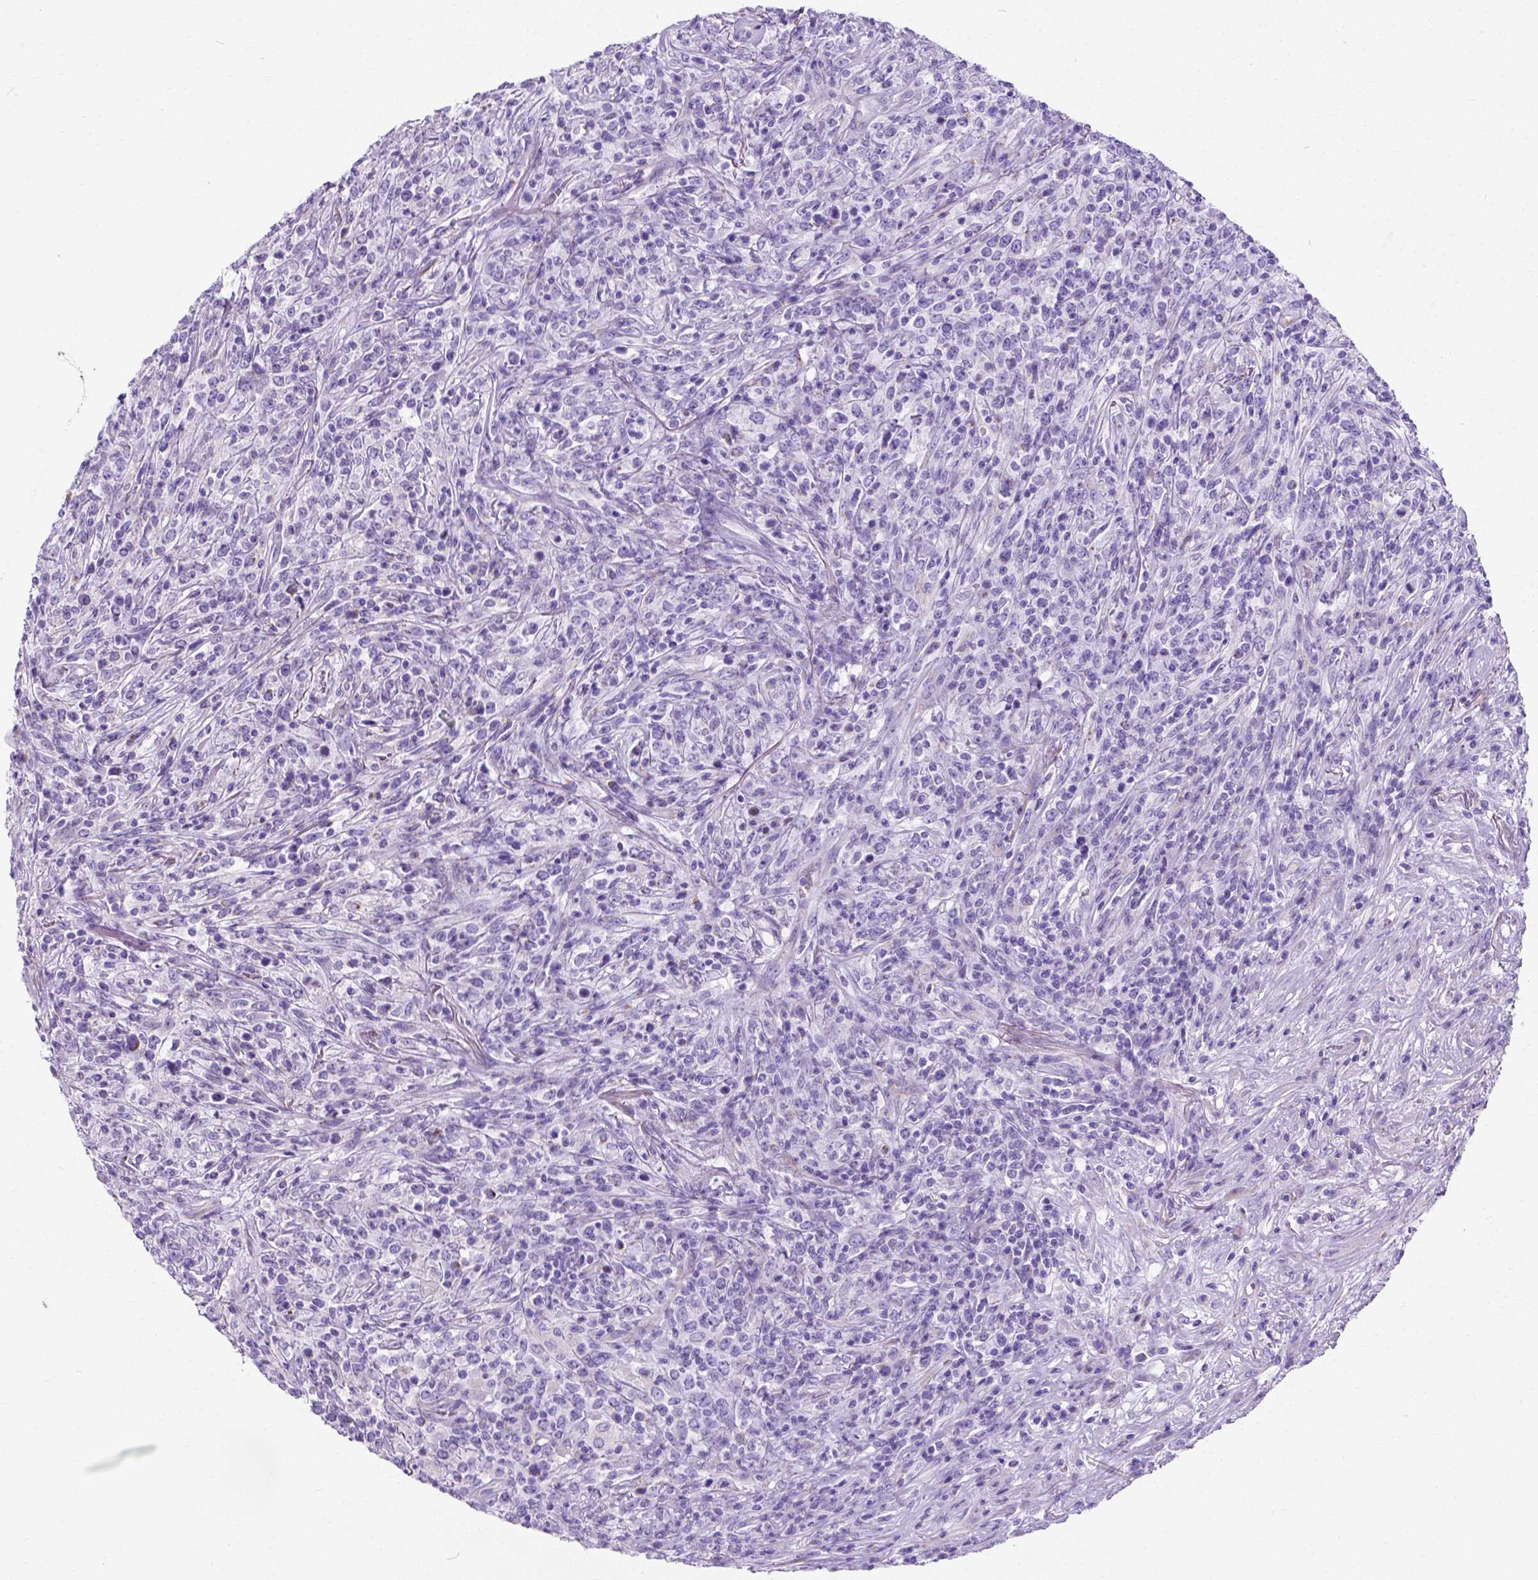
{"staining": {"intensity": "negative", "quantity": "none", "location": "none"}, "tissue": "lymphoma", "cell_type": "Tumor cells", "image_type": "cancer", "snomed": [{"axis": "morphology", "description": "Malignant lymphoma, non-Hodgkin's type, High grade"}, {"axis": "topography", "description": "Lung"}], "caption": "A high-resolution image shows immunohistochemistry (IHC) staining of lymphoma, which shows no significant positivity in tumor cells.", "gene": "MYH15", "patient": {"sex": "male", "age": 79}}